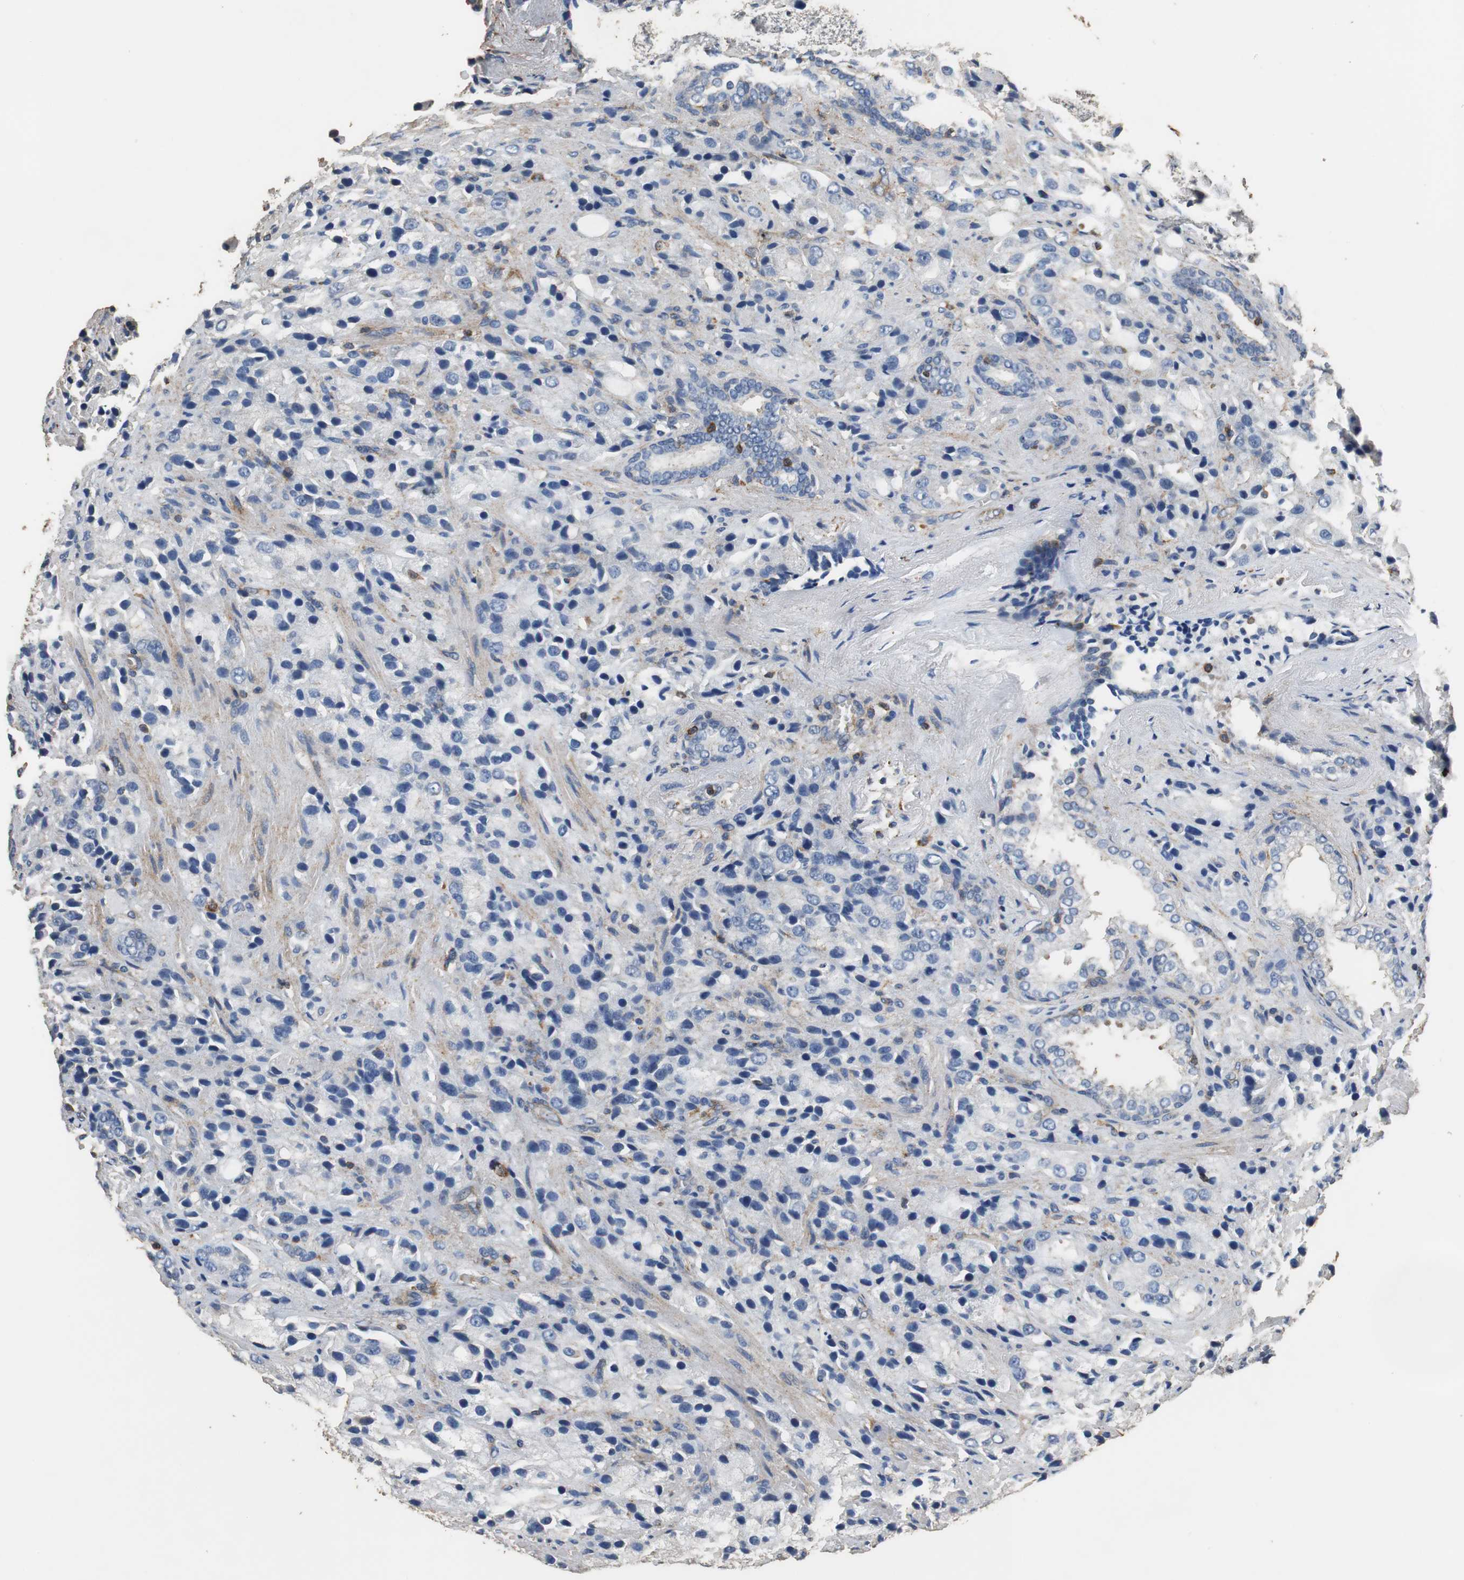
{"staining": {"intensity": "negative", "quantity": "none", "location": "none"}, "tissue": "prostate cancer", "cell_type": "Tumor cells", "image_type": "cancer", "snomed": [{"axis": "morphology", "description": "Adenocarcinoma, High grade"}, {"axis": "topography", "description": "Prostate"}], "caption": "The IHC micrograph has no significant expression in tumor cells of prostate cancer (high-grade adenocarcinoma) tissue.", "gene": "PRKRA", "patient": {"sex": "male", "age": 70}}